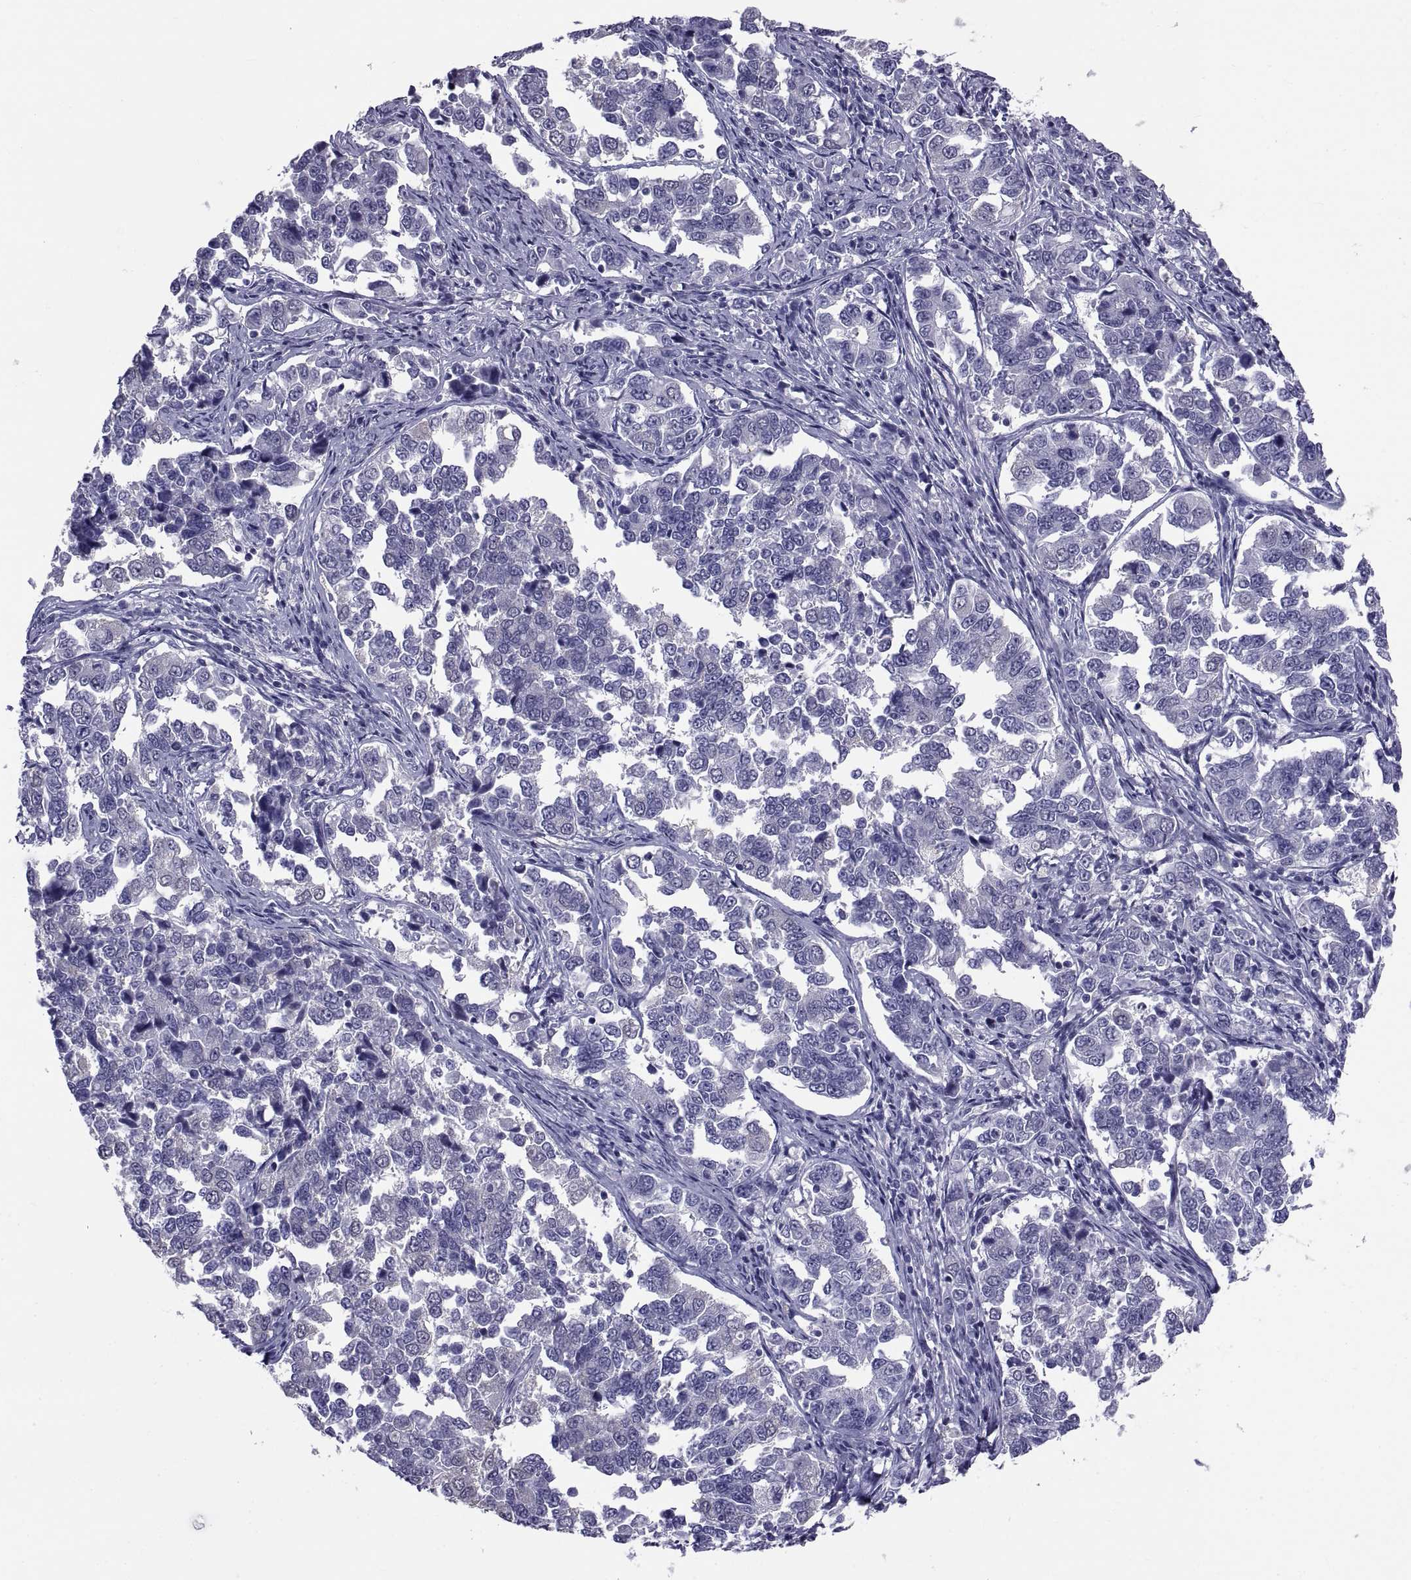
{"staining": {"intensity": "negative", "quantity": "none", "location": "none"}, "tissue": "endometrial cancer", "cell_type": "Tumor cells", "image_type": "cancer", "snomed": [{"axis": "morphology", "description": "Adenocarcinoma, NOS"}, {"axis": "topography", "description": "Endometrium"}], "caption": "Tumor cells are negative for protein expression in human endometrial cancer (adenocarcinoma).", "gene": "TGFBR3L", "patient": {"sex": "female", "age": 43}}